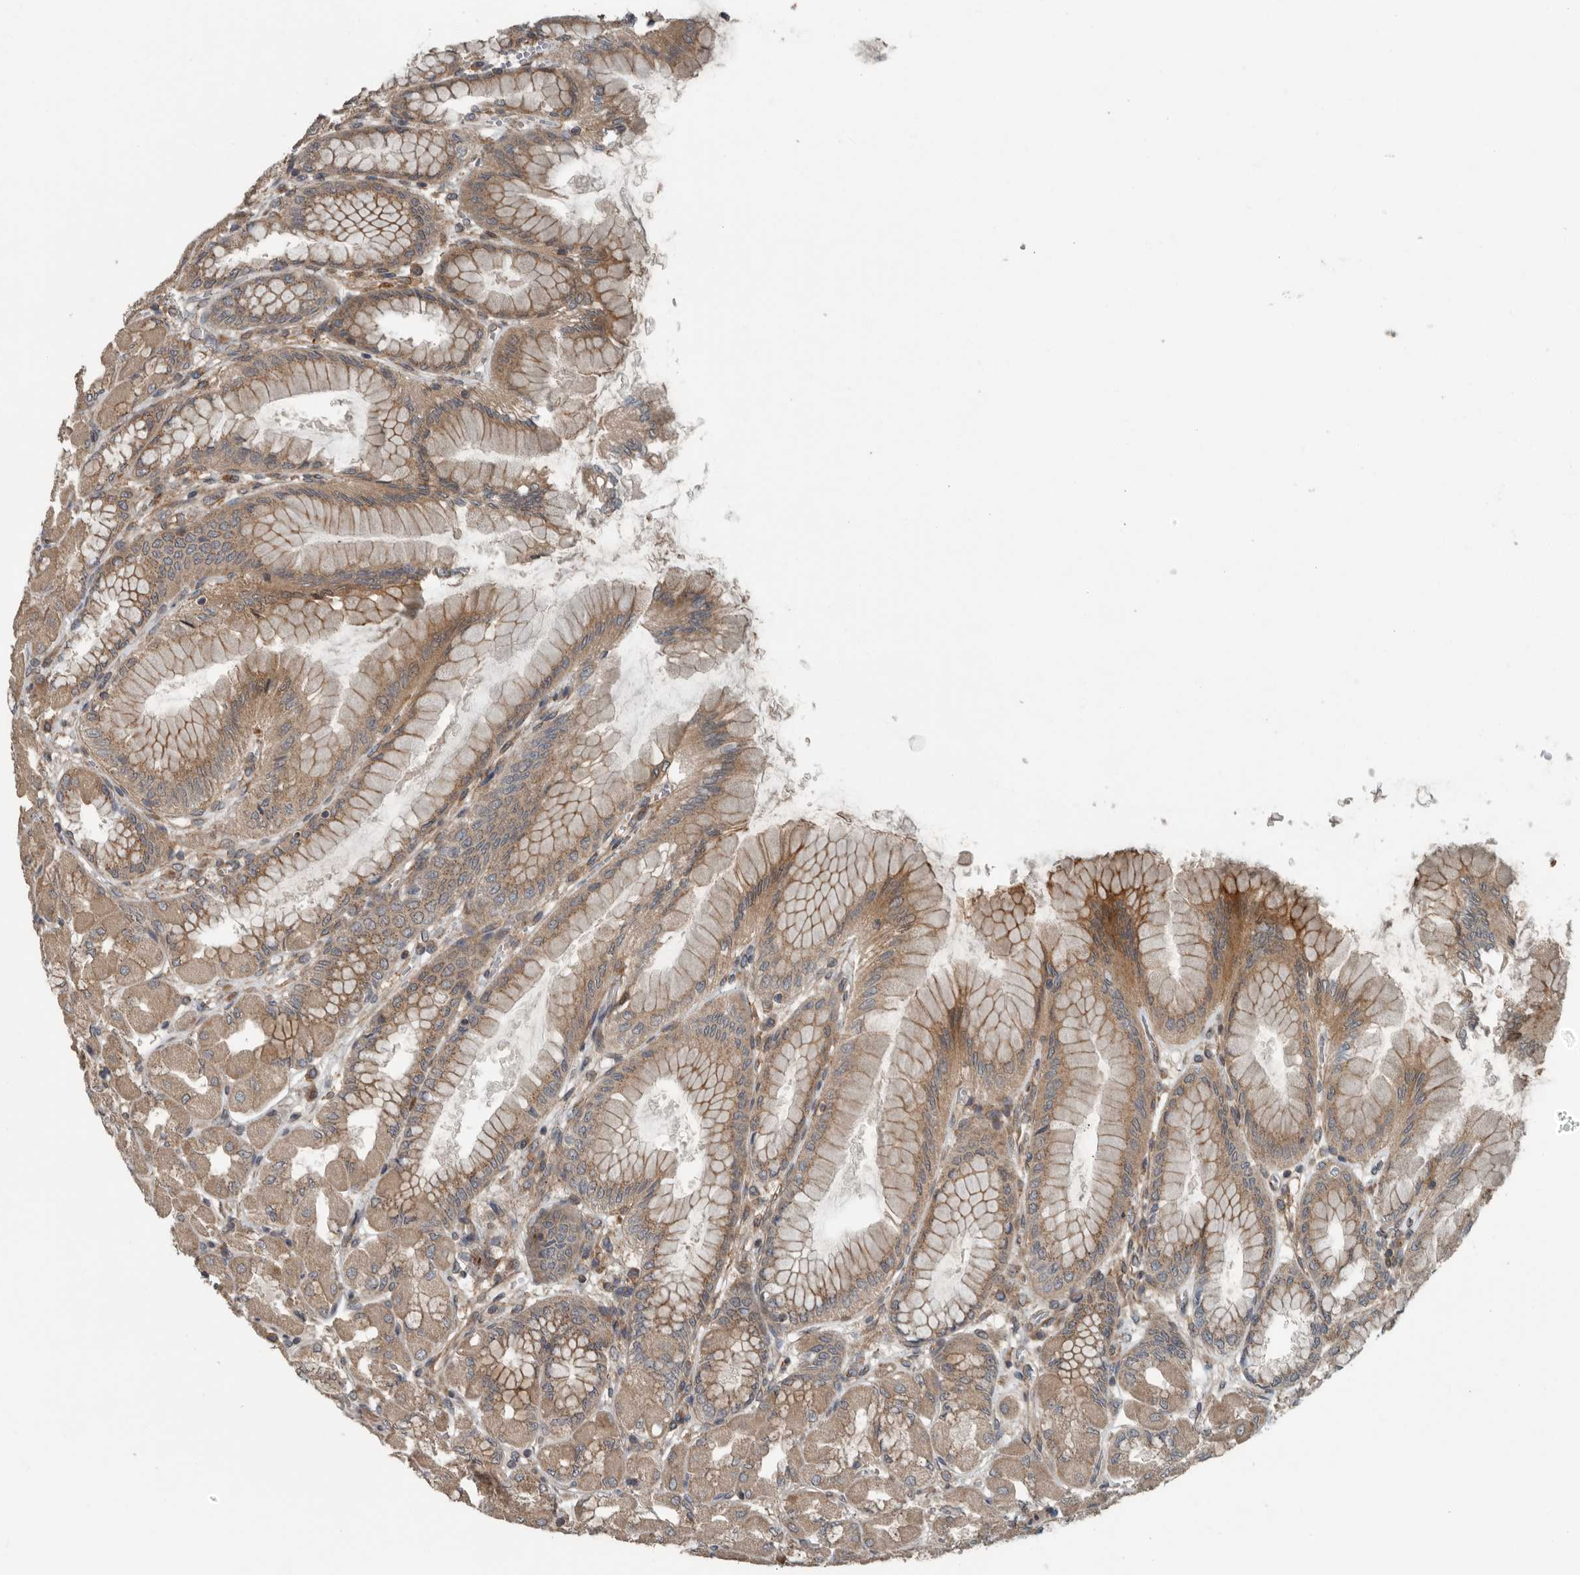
{"staining": {"intensity": "strong", "quantity": "25%-75%", "location": "cytoplasmic/membranous"}, "tissue": "stomach", "cell_type": "Glandular cells", "image_type": "normal", "snomed": [{"axis": "morphology", "description": "Normal tissue, NOS"}, {"axis": "topography", "description": "Stomach, upper"}], "caption": "Approximately 25%-75% of glandular cells in unremarkable human stomach show strong cytoplasmic/membranous protein staining as visualized by brown immunohistochemical staining.", "gene": "AMFR", "patient": {"sex": "female", "age": 56}}